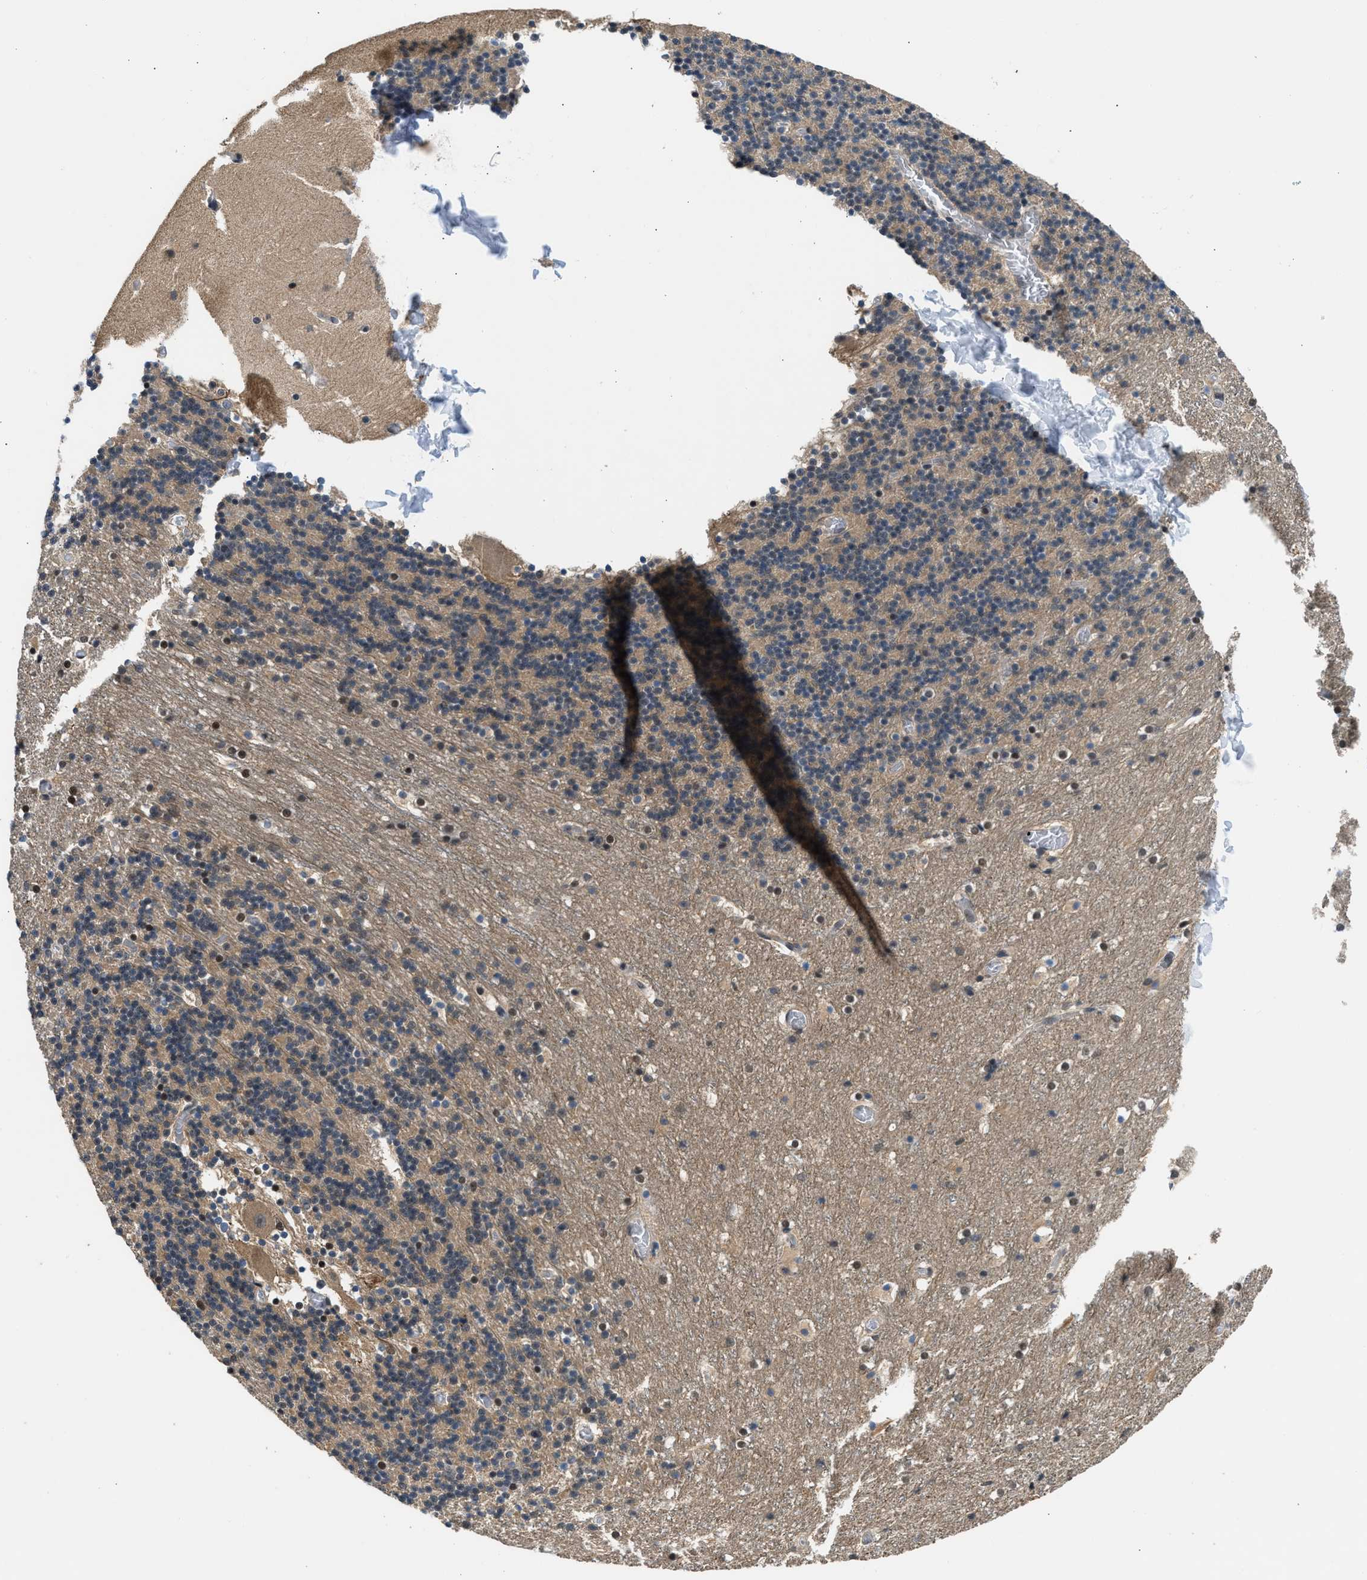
{"staining": {"intensity": "weak", "quantity": ">75%", "location": "cytoplasmic/membranous,nuclear"}, "tissue": "cerebellum", "cell_type": "Cells in granular layer", "image_type": "normal", "snomed": [{"axis": "morphology", "description": "Normal tissue, NOS"}, {"axis": "topography", "description": "Cerebellum"}], "caption": "Protein staining demonstrates weak cytoplasmic/membranous,nuclear staining in approximately >75% of cells in granular layer in unremarkable cerebellum.", "gene": "MTMR1", "patient": {"sex": "male", "age": 45}}